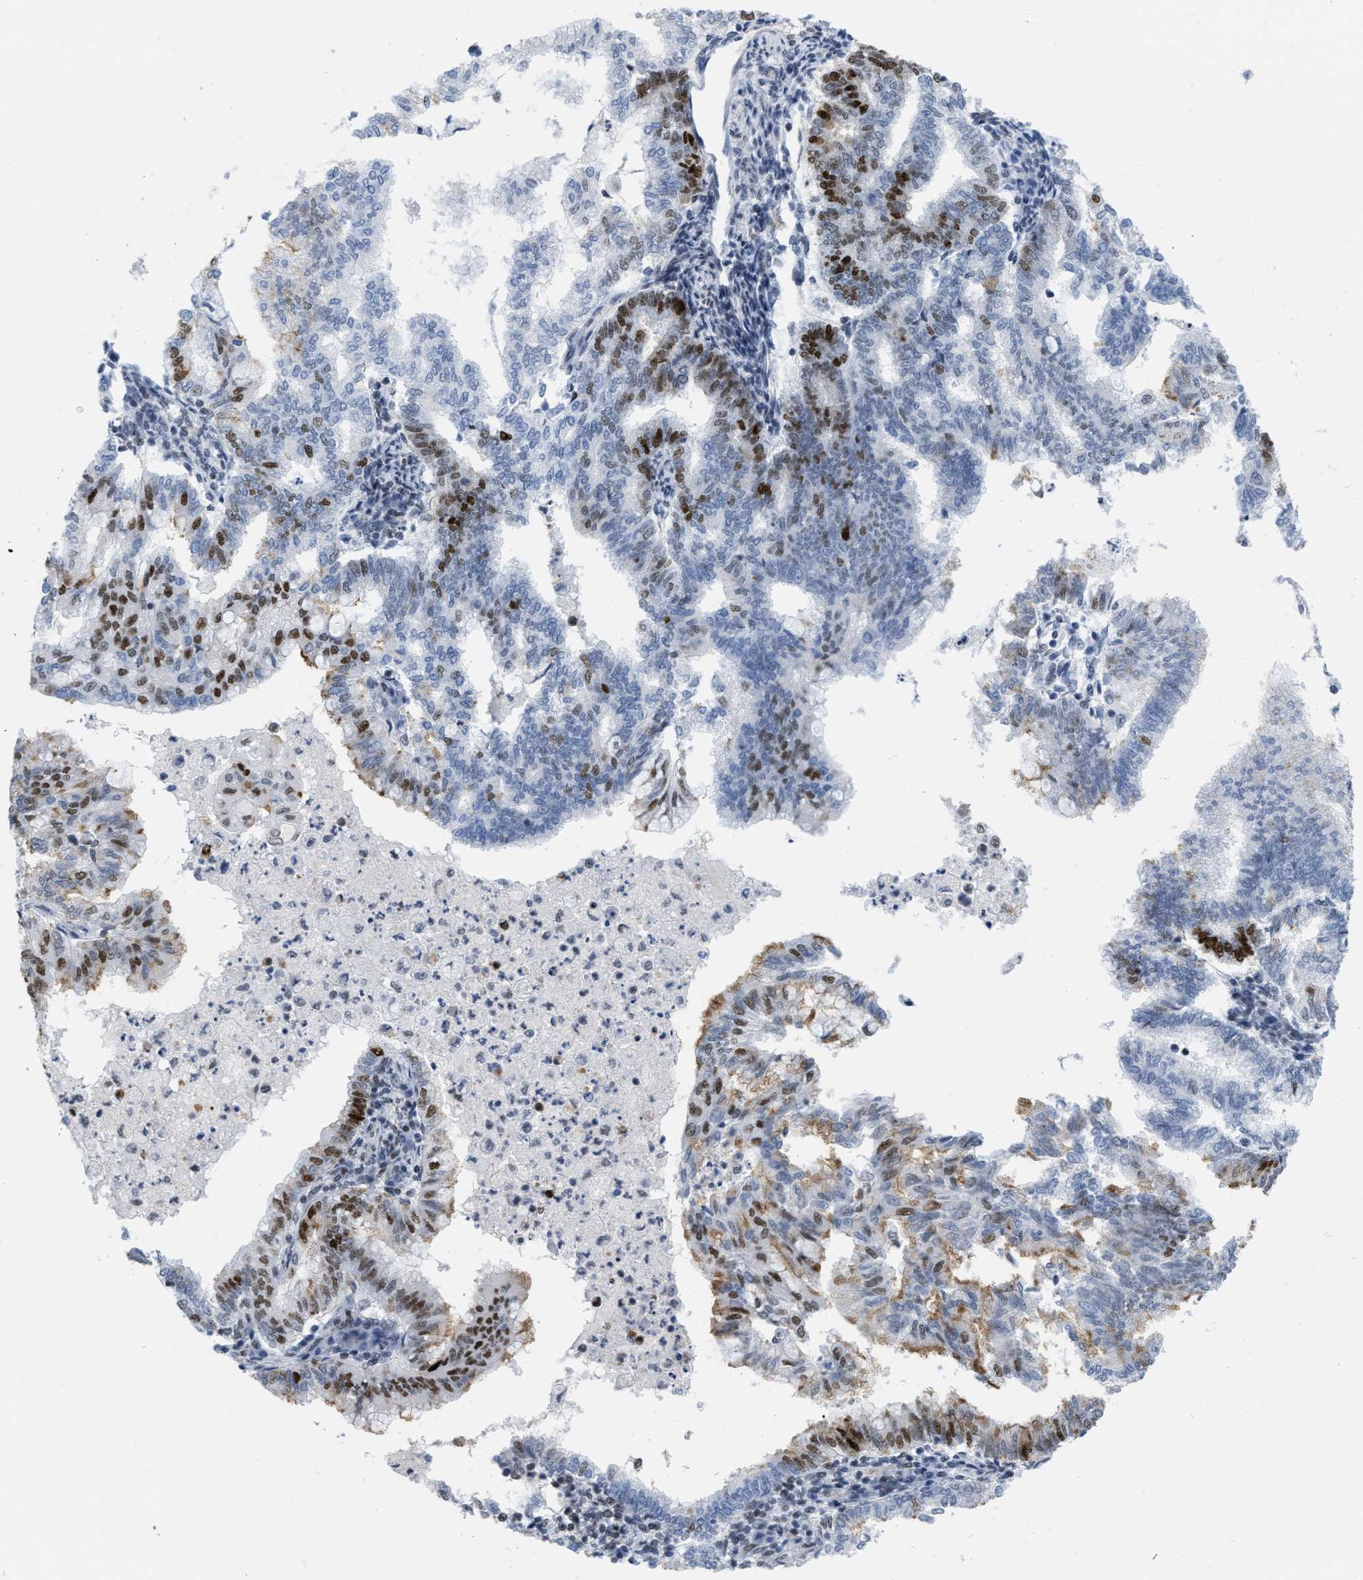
{"staining": {"intensity": "strong", "quantity": "25%-75%", "location": "nuclear"}, "tissue": "endometrial cancer", "cell_type": "Tumor cells", "image_type": "cancer", "snomed": [{"axis": "morphology", "description": "Polyp, NOS"}, {"axis": "morphology", "description": "Adenocarcinoma, NOS"}, {"axis": "morphology", "description": "Adenoma, NOS"}, {"axis": "topography", "description": "Endometrium"}], "caption": "Protein expression by immunohistochemistry (IHC) demonstrates strong nuclear staining in about 25%-75% of tumor cells in adenocarcinoma (endometrial).", "gene": "MIER1", "patient": {"sex": "female", "age": 79}}